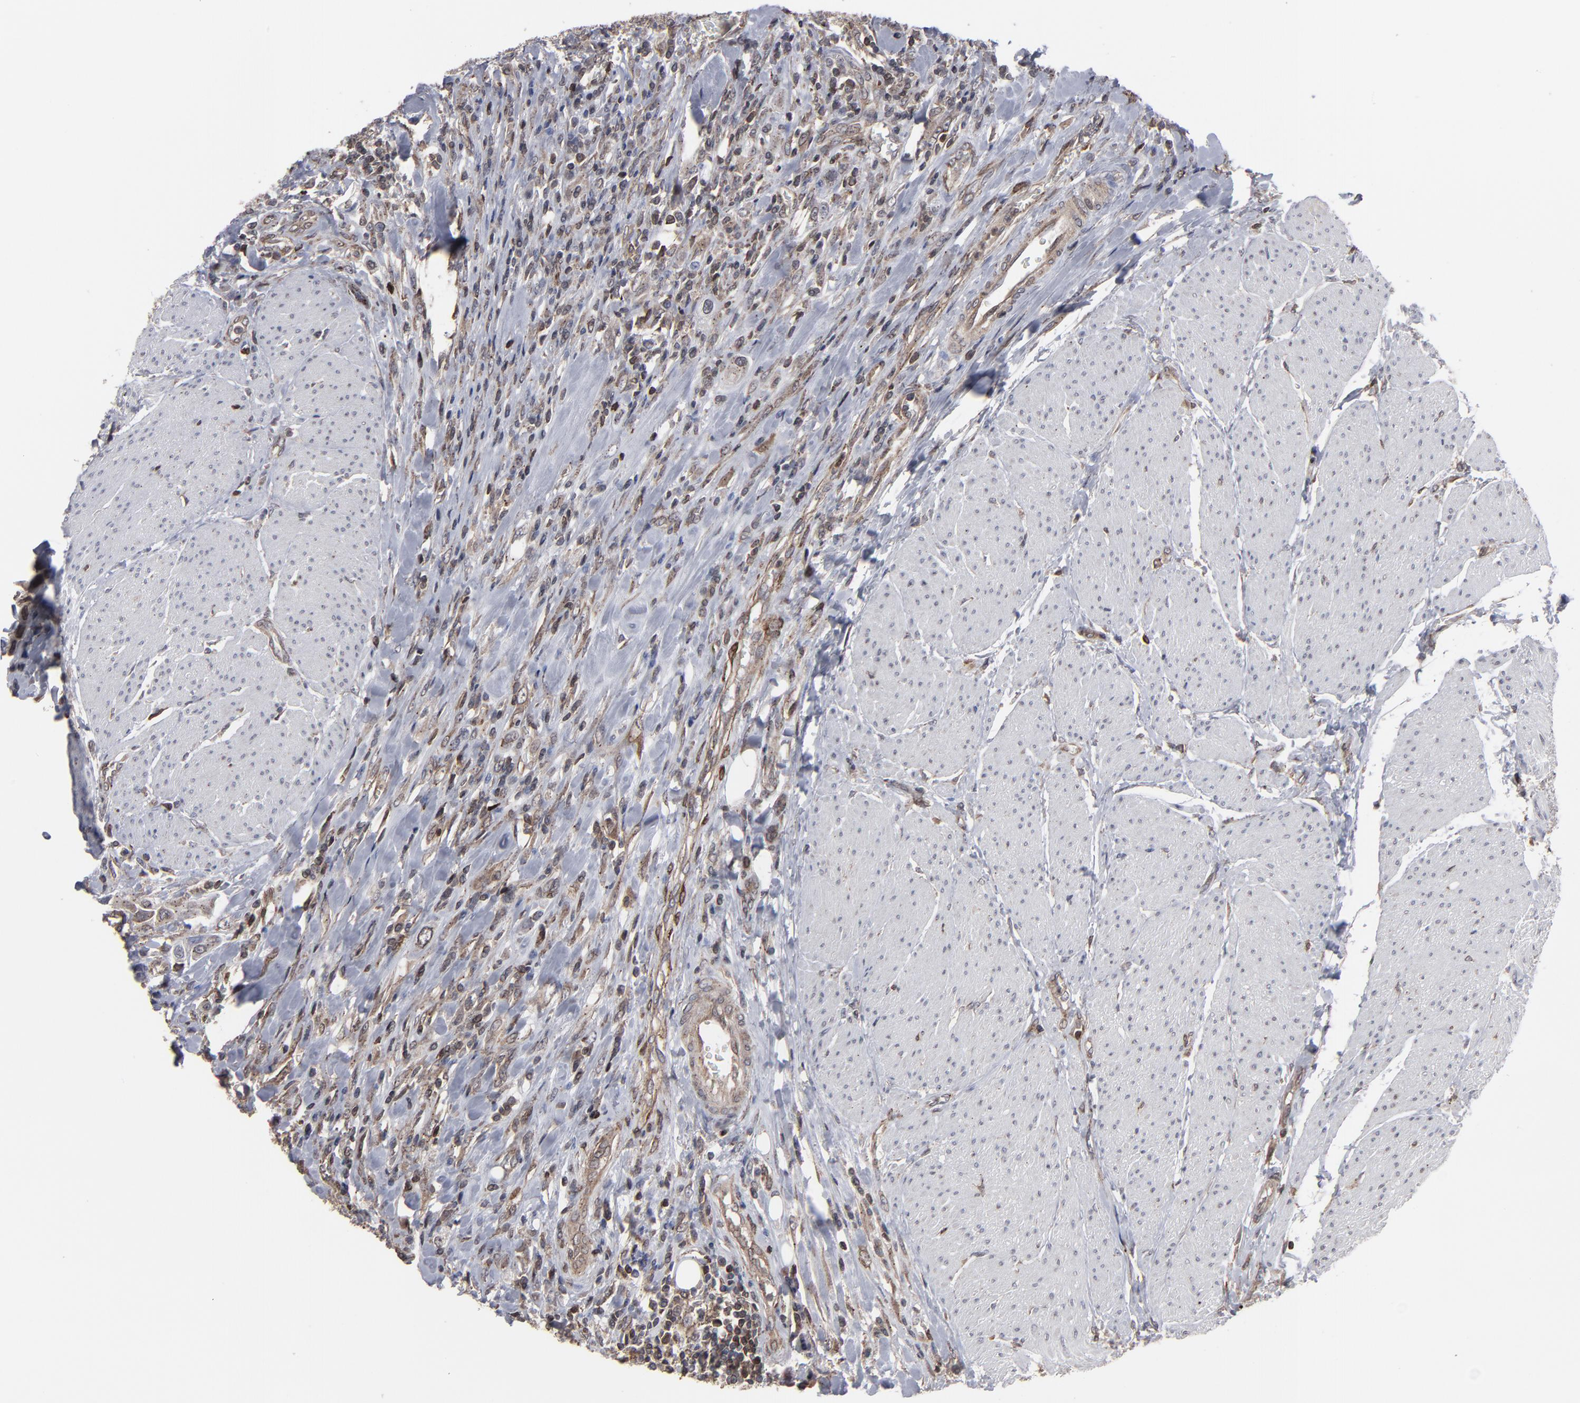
{"staining": {"intensity": "moderate", "quantity": ">75%", "location": "cytoplasmic/membranous"}, "tissue": "urothelial cancer", "cell_type": "Tumor cells", "image_type": "cancer", "snomed": [{"axis": "morphology", "description": "Urothelial carcinoma, High grade"}, {"axis": "topography", "description": "Urinary bladder"}], "caption": "About >75% of tumor cells in urothelial cancer display moderate cytoplasmic/membranous protein expression as visualized by brown immunohistochemical staining.", "gene": "KIAA2026", "patient": {"sex": "male", "age": 50}}